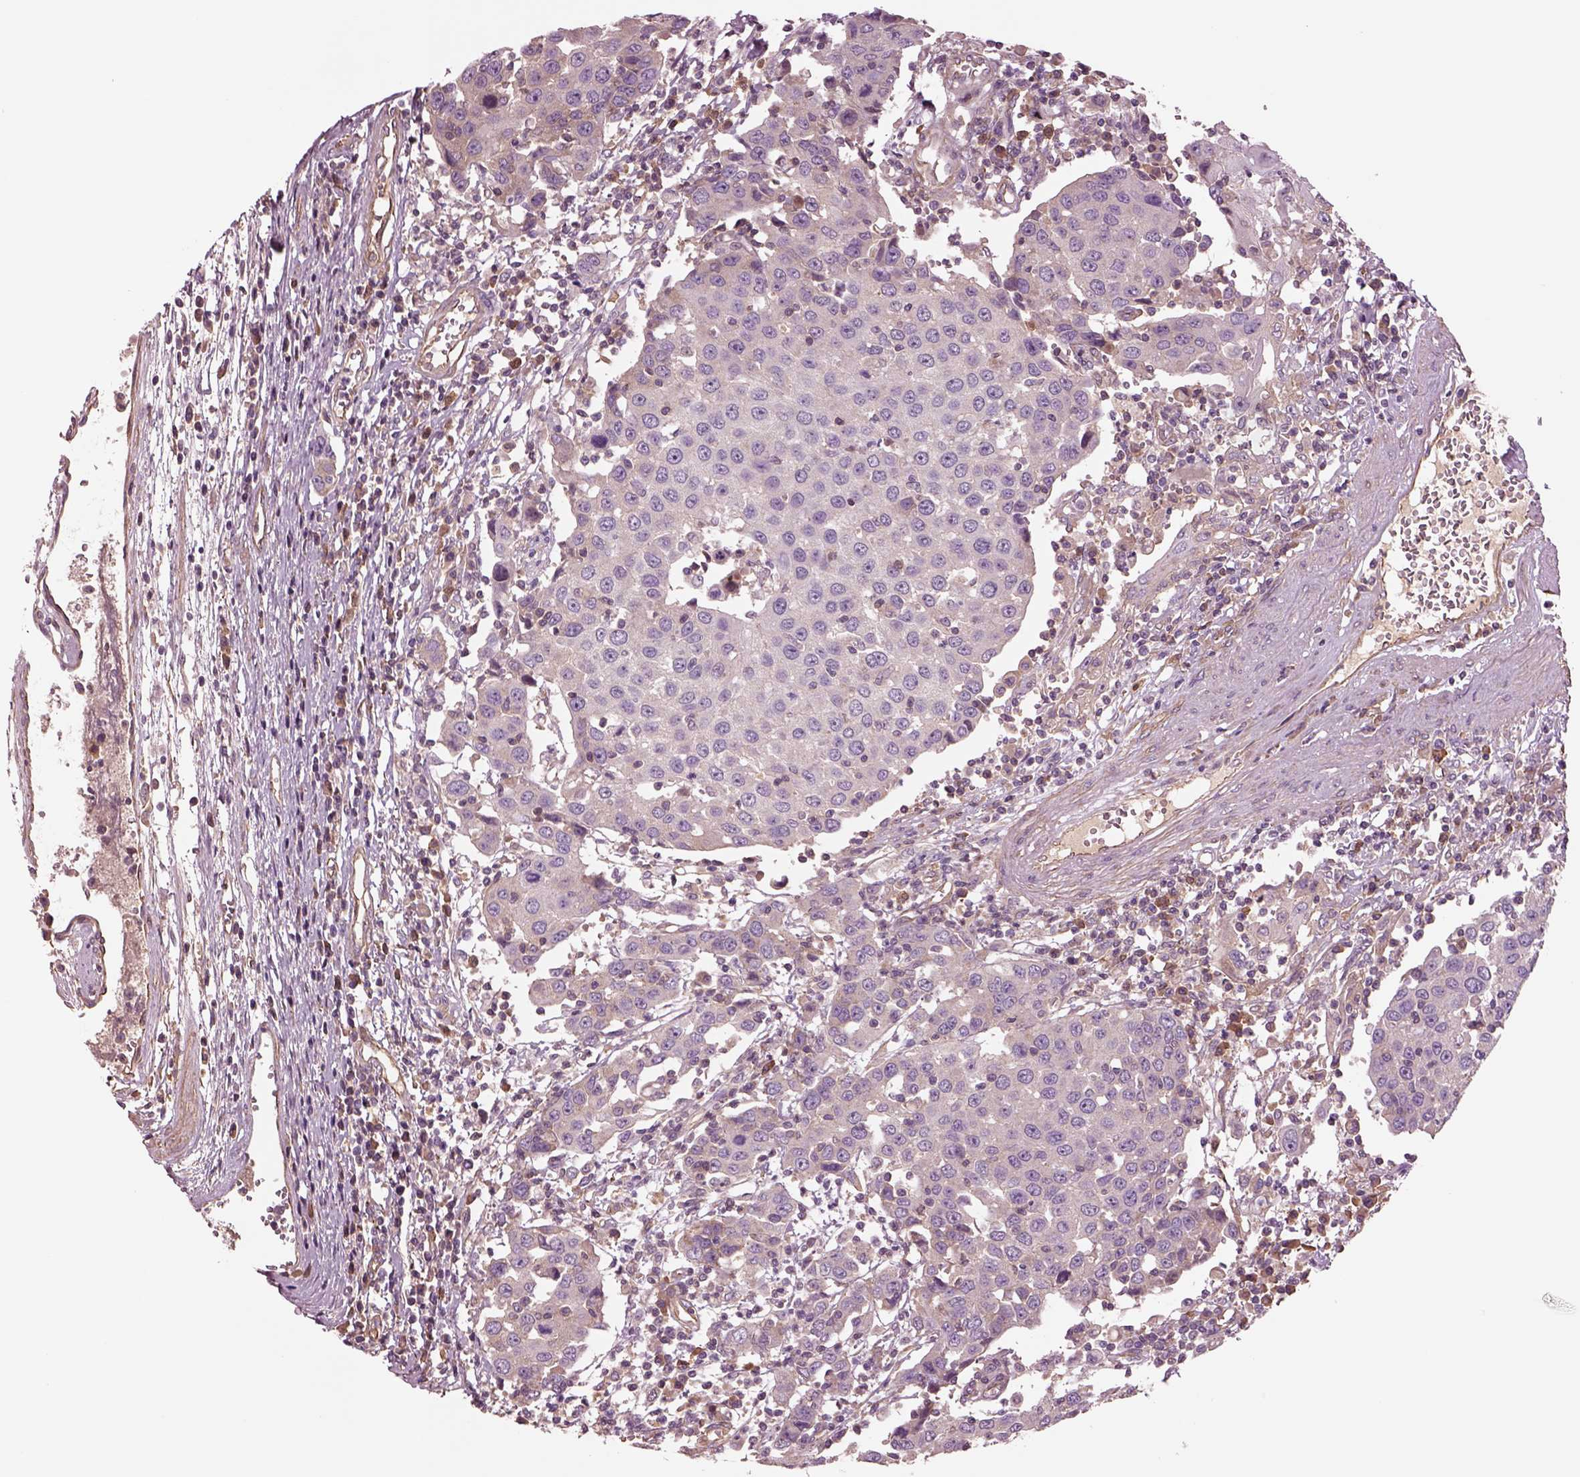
{"staining": {"intensity": "negative", "quantity": "none", "location": "none"}, "tissue": "urothelial cancer", "cell_type": "Tumor cells", "image_type": "cancer", "snomed": [{"axis": "morphology", "description": "Urothelial carcinoma, High grade"}, {"axis": "topography", "description": "Urinary bladder"}], "caption": "Human urothelial carcinoma (high-grade) stained for a protein using immunohistochemistry shows no positivity in tumor cells.", "gene": "HTR1B", "patient": {"sex": "female", "age": 85}}